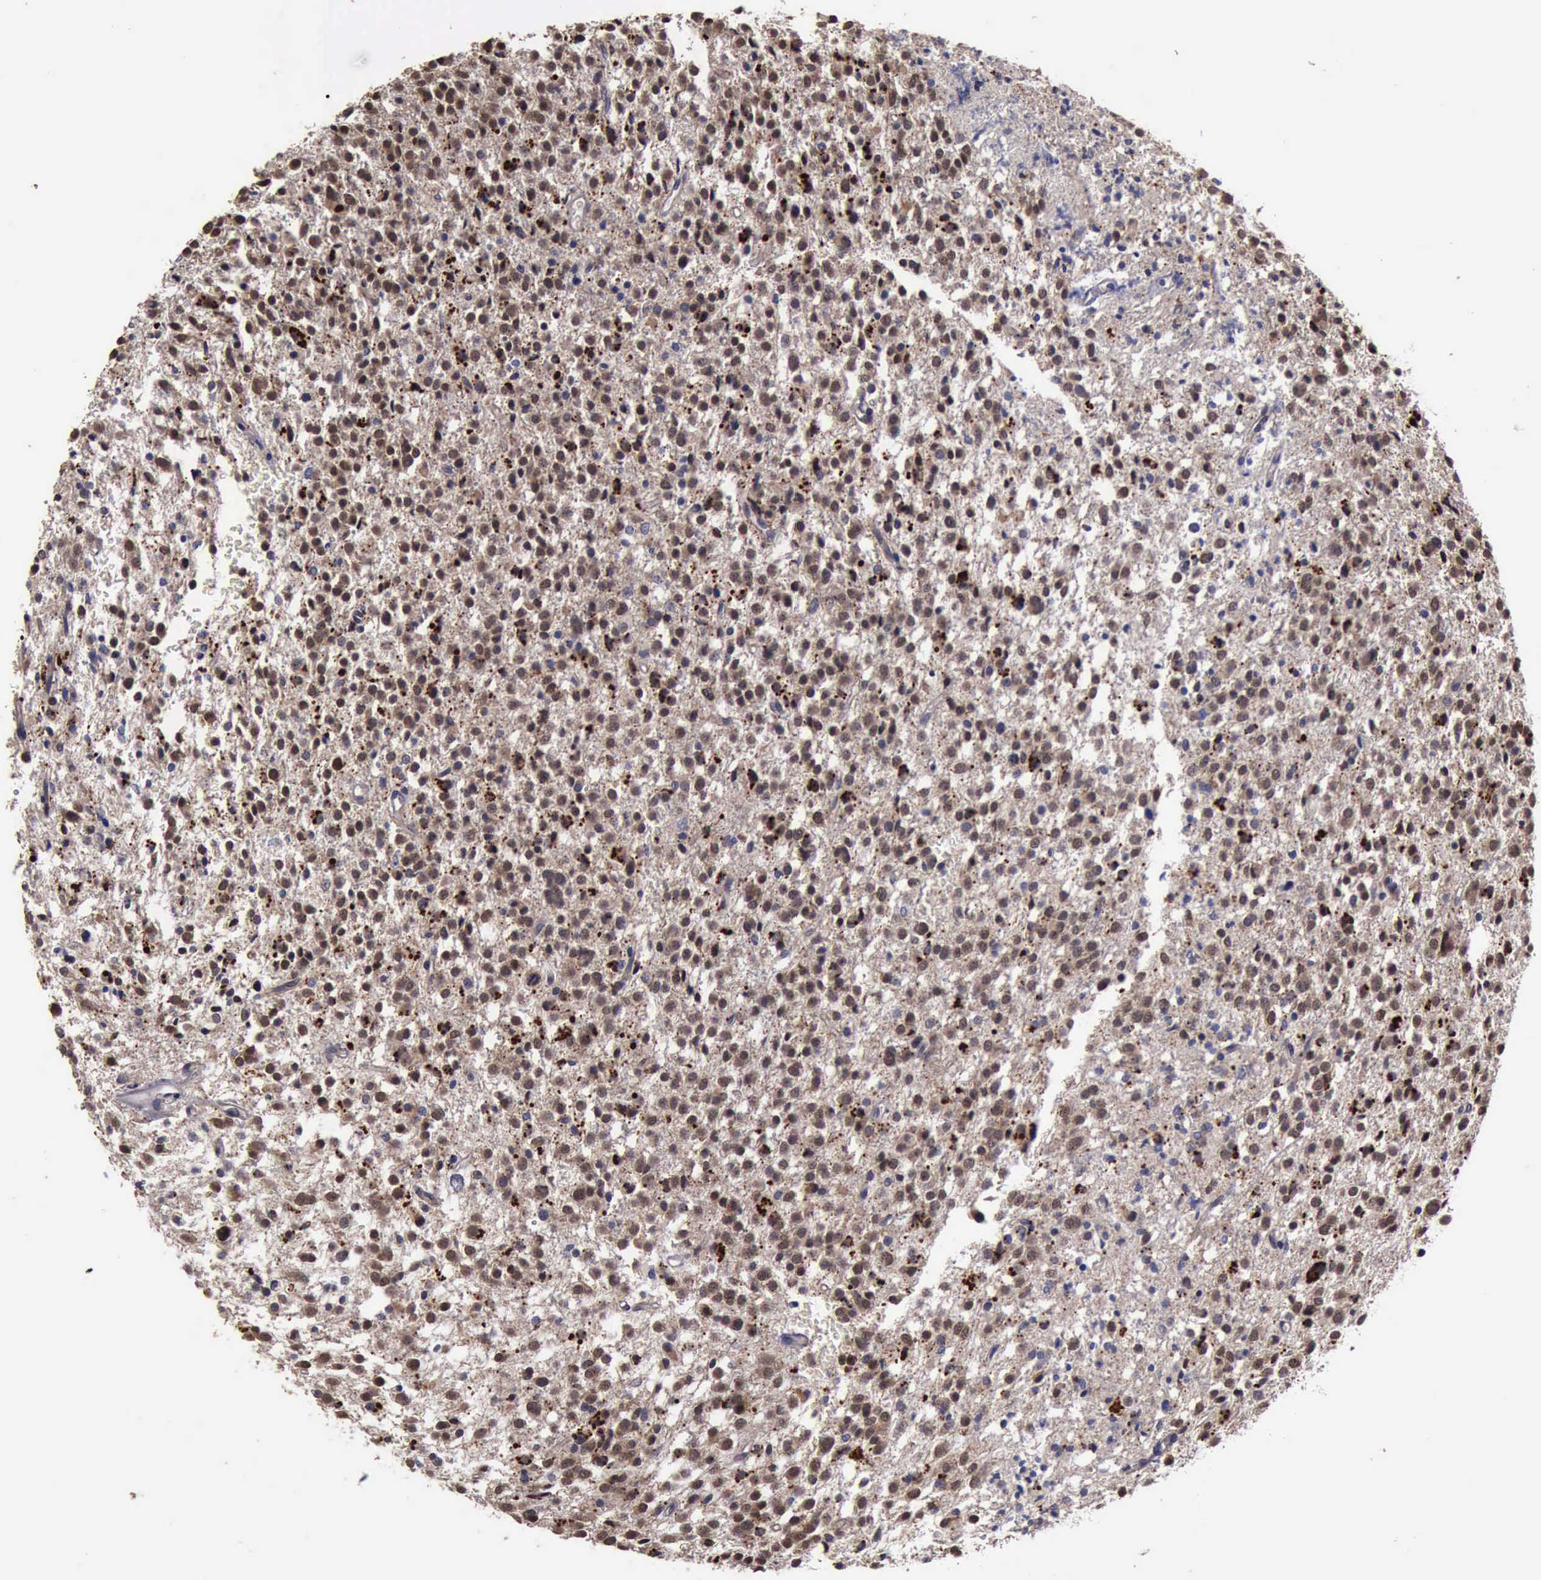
{"staining": {"intensity": "strong", "quantity": ">75%", "location": "cytoplasmic/membranous"}, "tissue": "glioma", "cell_type": "Tumor cells", "image_type": "cancer", "snomed": [{"axis": "morphology", "description": "Glioma, malignant, Low grade"}, {"axis": "topography", "description": "Brain"}], "caption": "DAB immunohistochemical staining of human glioma exhibits strong cytoplasmic/membranous protein staining in about >75% of tumor cells.", "gene": "CRKL", "patient": {"sex": "female", "age": 36}}